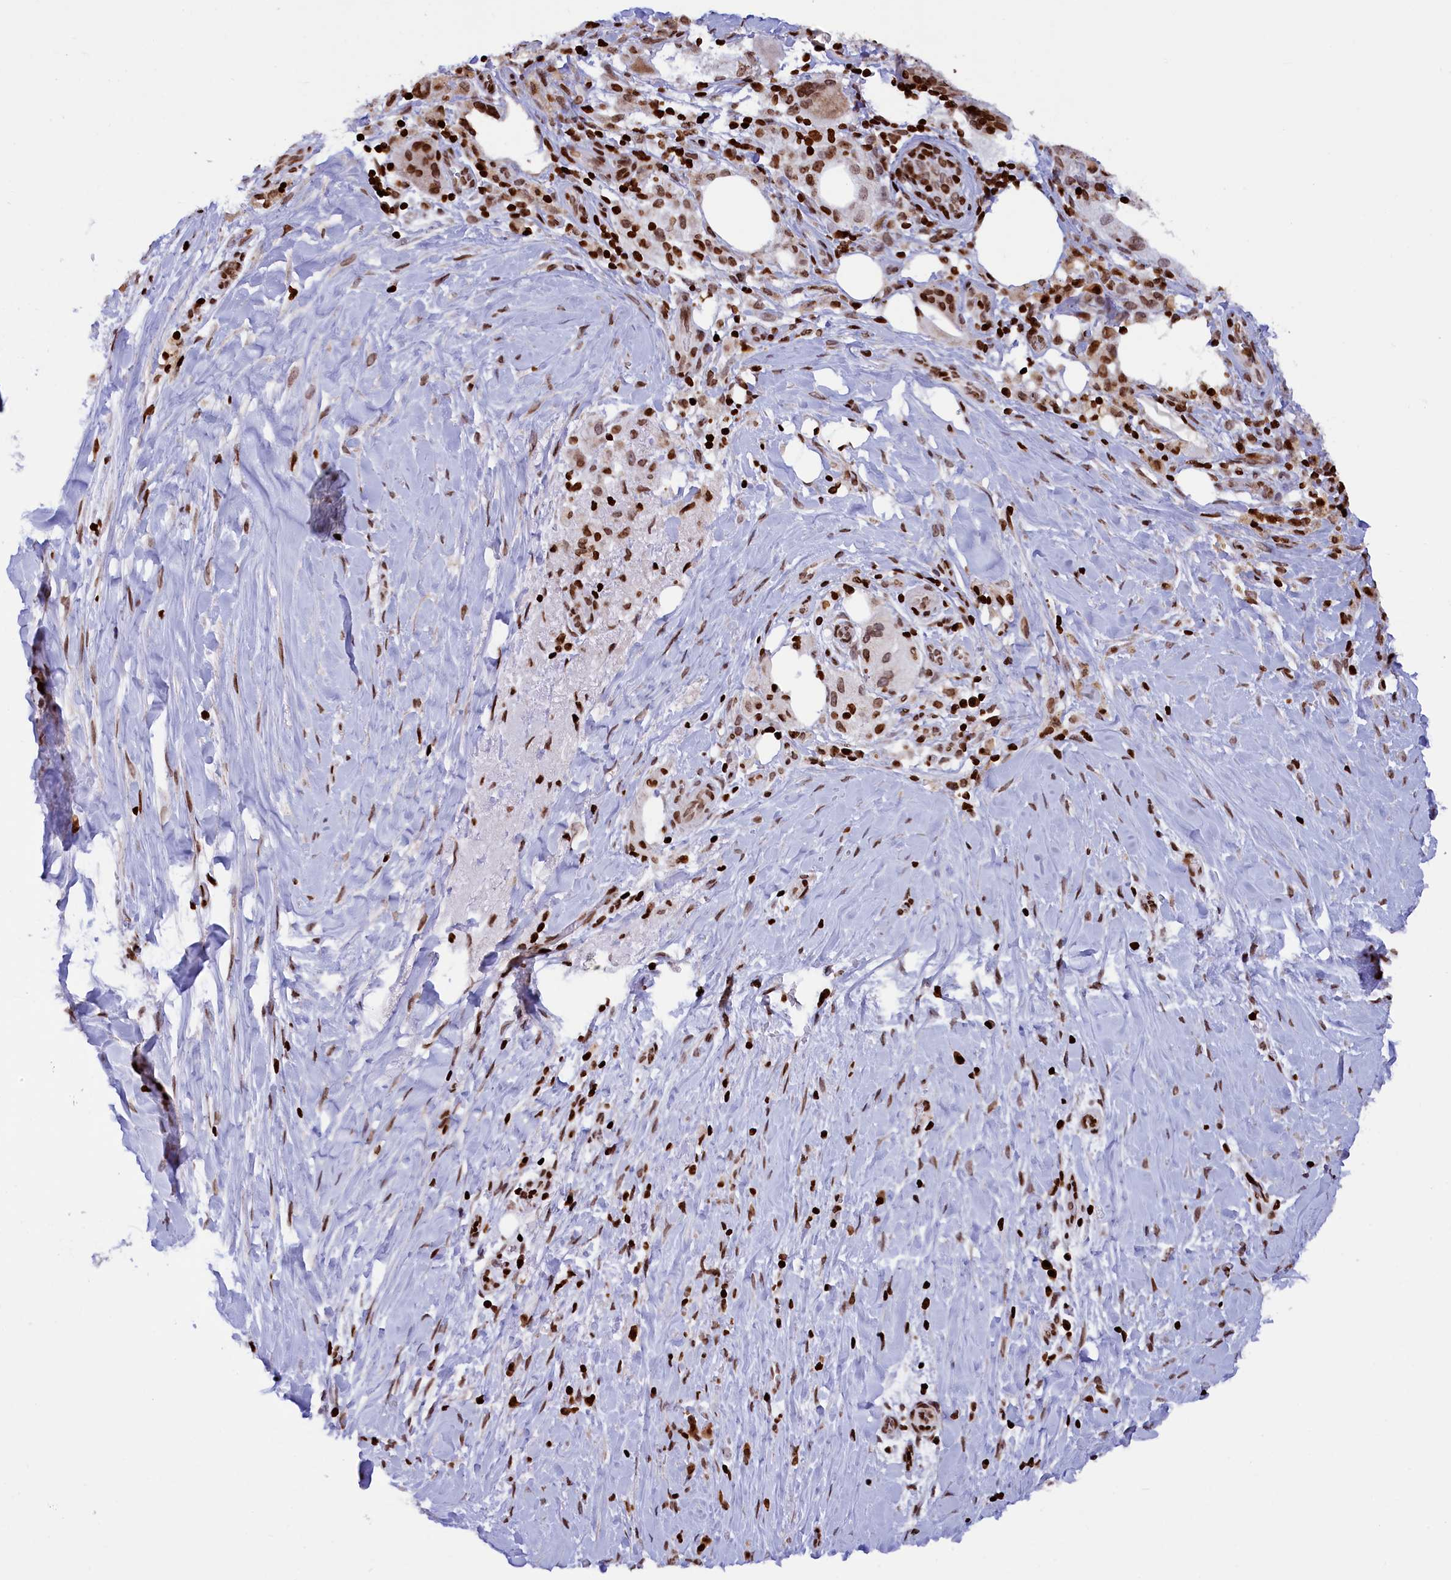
{"staining": {"intensity": "moderate", "quantity": ">75%", "location": "nuclear"}, "tissue": "pancreatic cancer", "cell_type": "Tumor cells", "image_type": "cancer", "snomed": [{"axis": "morphology", "description": "Adenocarcinoma, NOS"}, {"axis": "topography", "description": "Pancreas"}], "caption": "IHC (DAB) staining of pancreatic adenocarcinoma displays moderate nuclear protein staining in approximately >75% of tumor cells.", "gene": "TIMM29", "patient": {"sex": "male", "age": 58}}